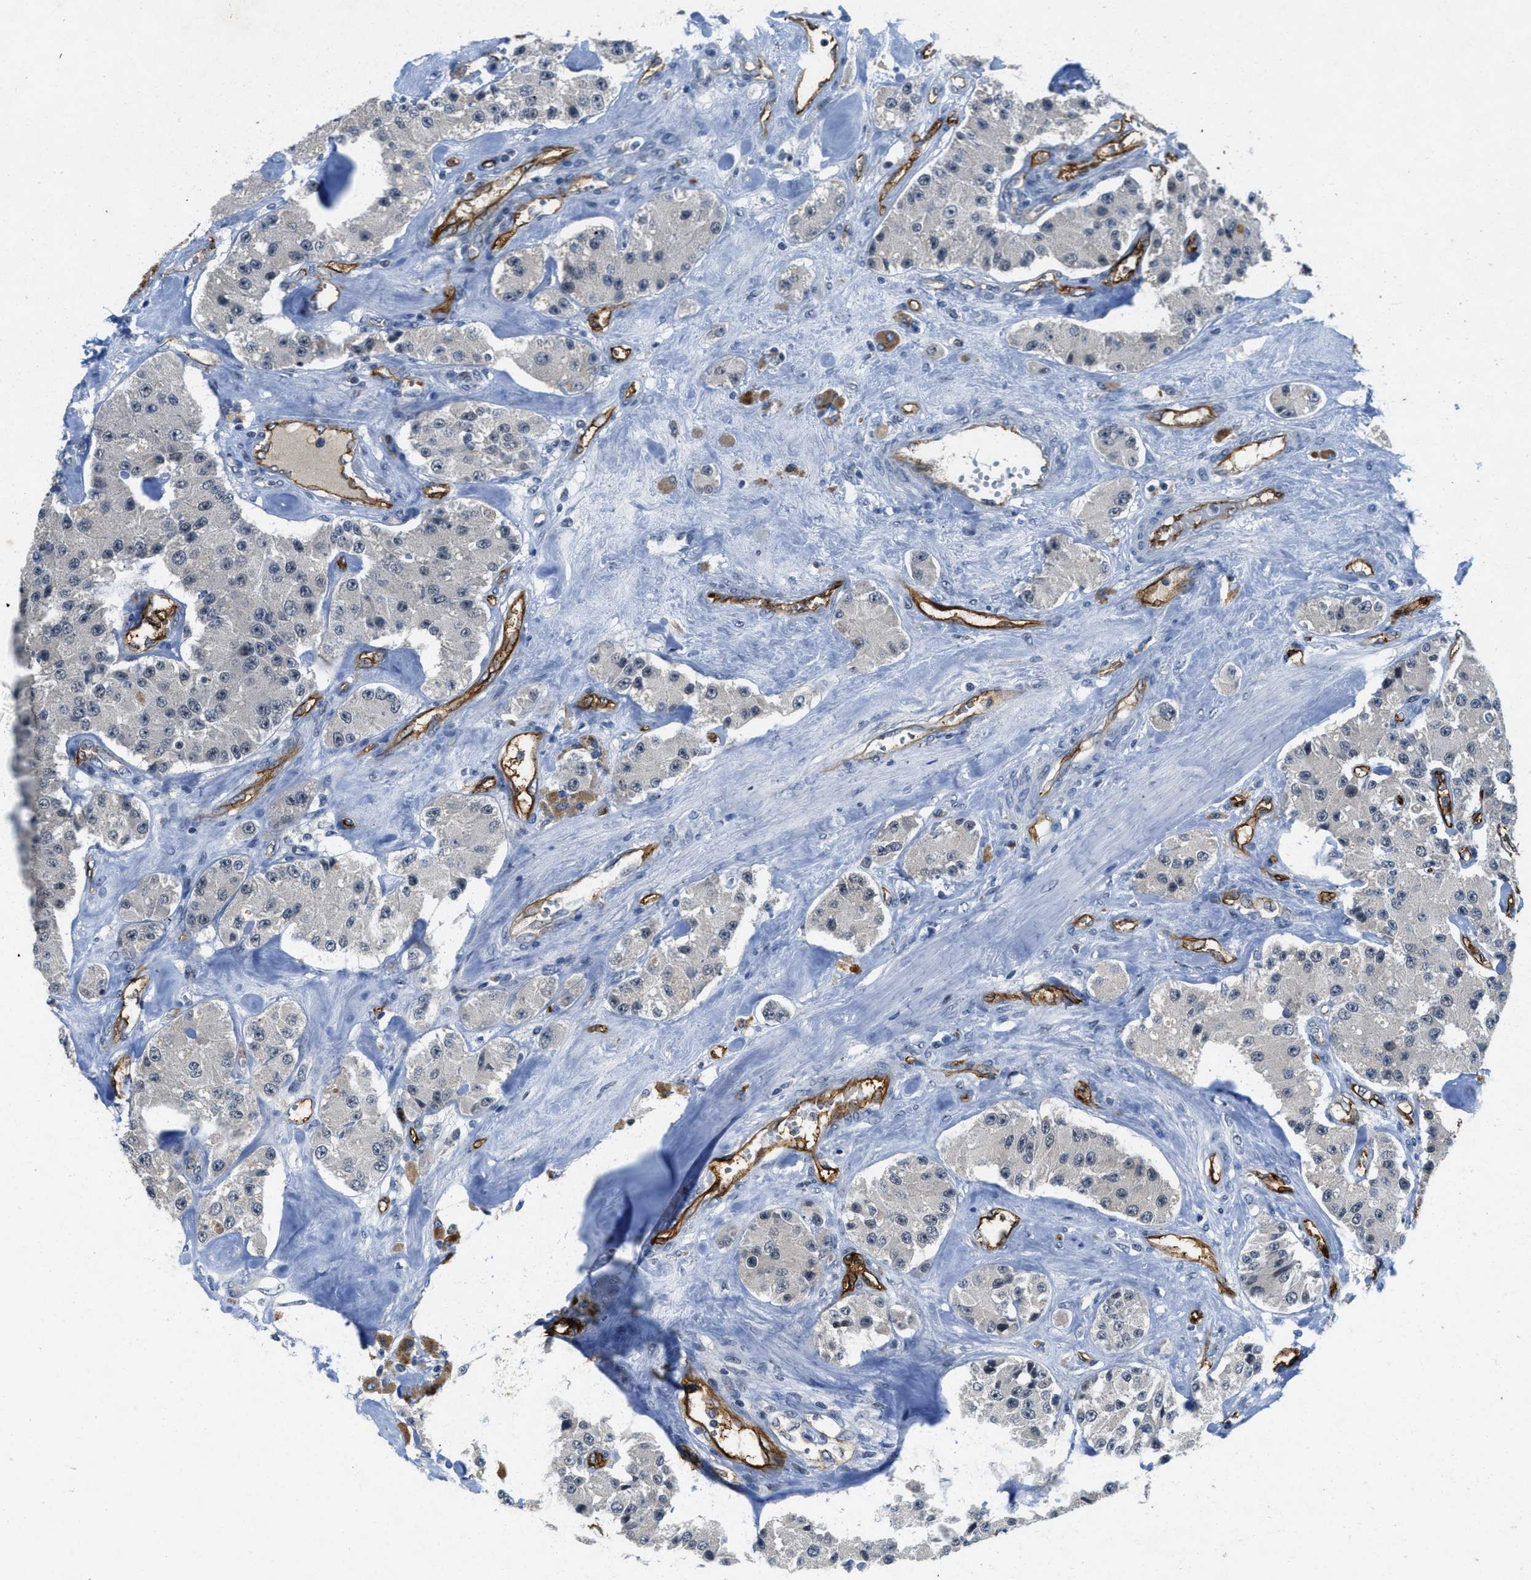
{"staining": {"intensity": "negative", "quantity": "none", "location": "none"}, "tissue": "carcinoid", "cell_type": "Tumor cells", "image_type": "cancer", "snomed": [{"axis": "morphology", "description": "Carcinoid, malignant, NOS"}, {"axis": "topography", "description": "Pancreas"}], "caption": "Carcinoid (malignant) was stained to show a protein in brown. There is no significant expression in tumor cells.", "gene": "SLCO2A1", "patient": {"sex": "male", "age": 41}}